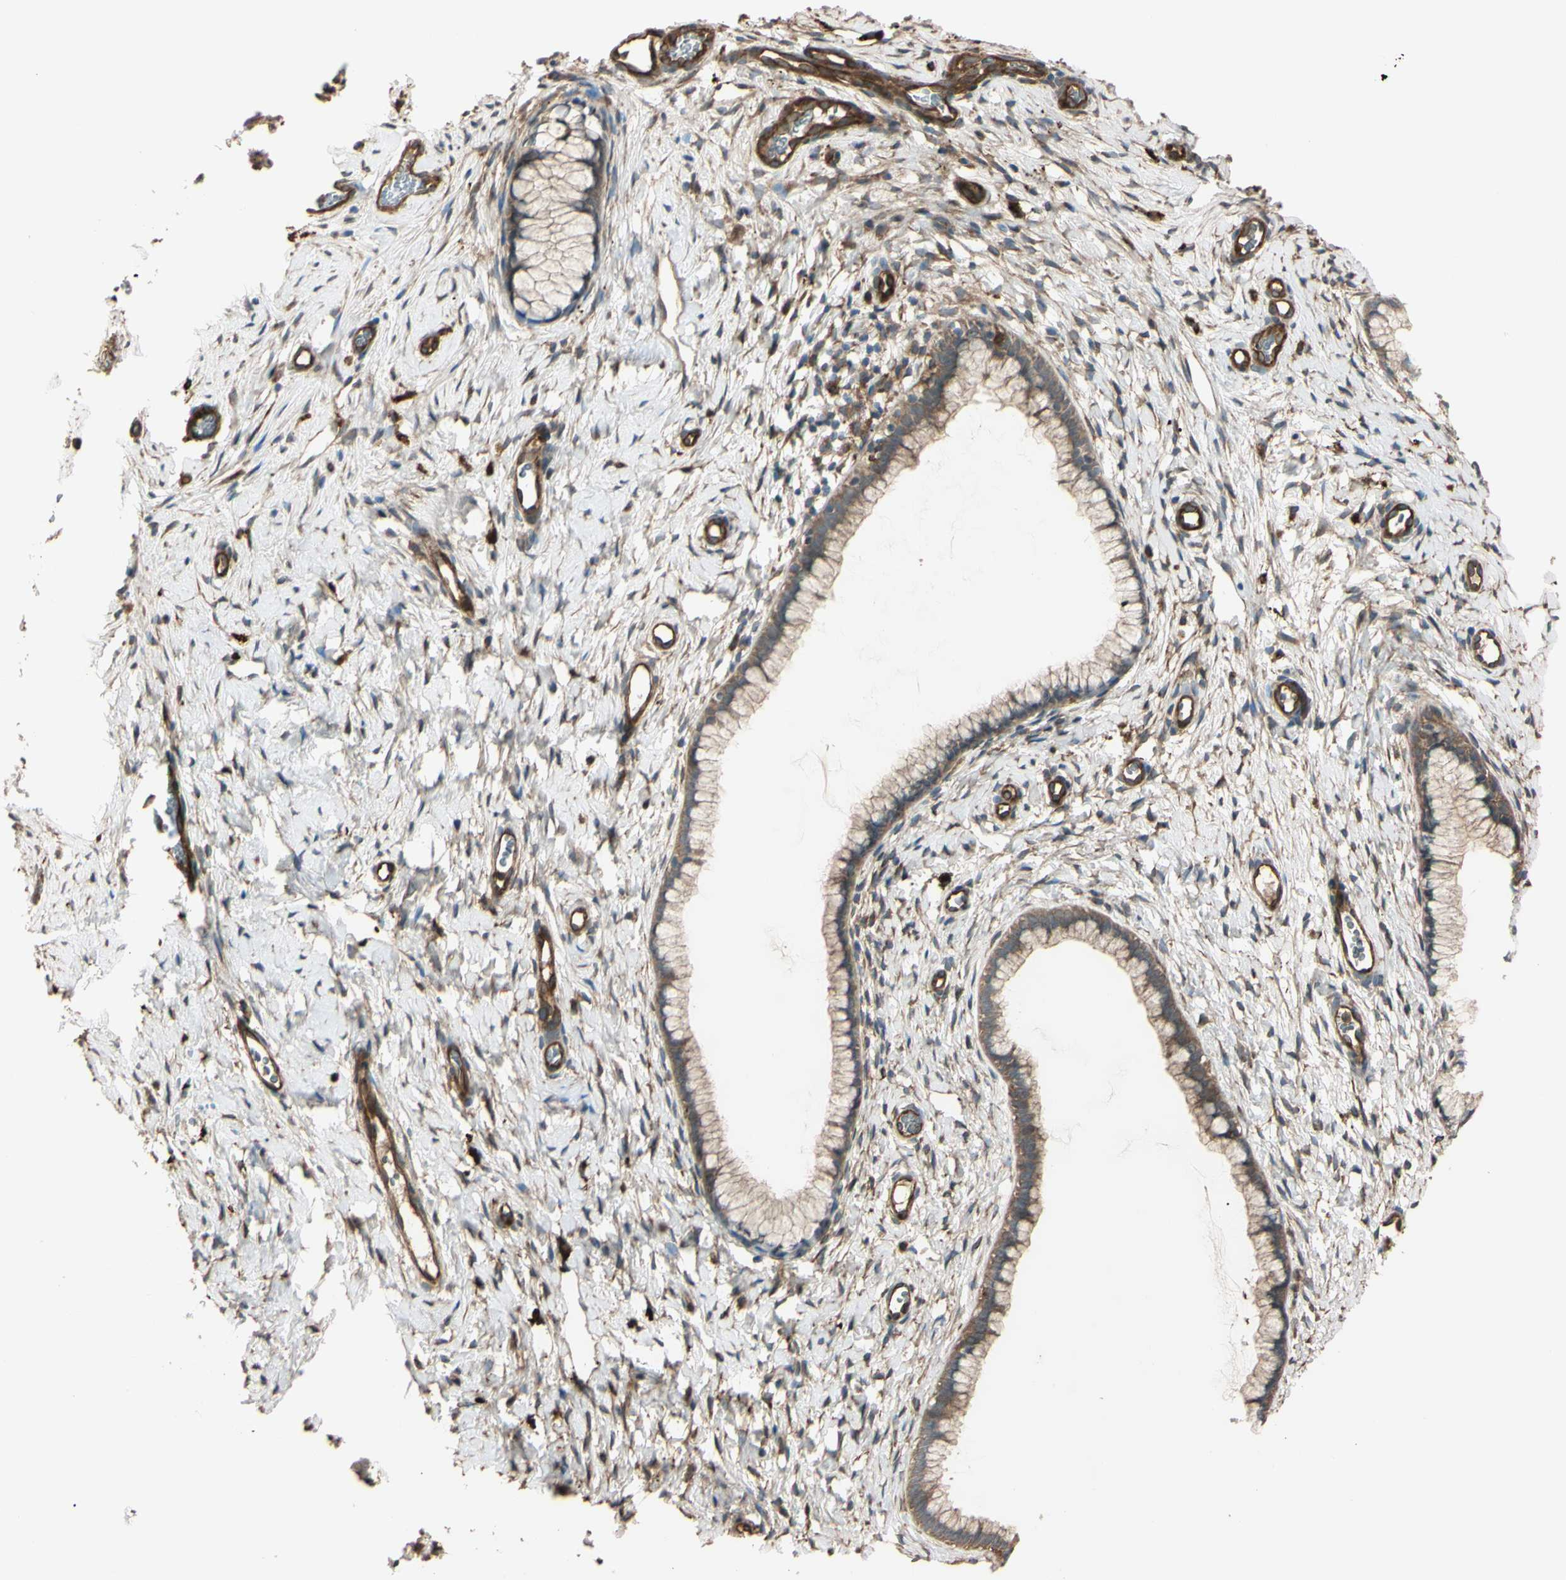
{"staining": {"intensity": "moderate", "quantity": ">75%", "location": "cytoplasmic/membranous"}, "tissue": "cervix", "cell_type": "Glandular cells", "image_type": "normal", "snomed": [{"axis": "morphology", "description": "Normal tissue, NOS"}, {"axis": "topography", "description": "Cervix"}], "caption": "Immunohistochemistry (IHC) photomicrograph of normal human cervix stained for a protein (brown), which displays medium levels of moderate cytoplasmic/membranous expression in about >75% of glandular cells.", "gene": "PTPN12", "patient": {"sex": "female", "age": 65}}